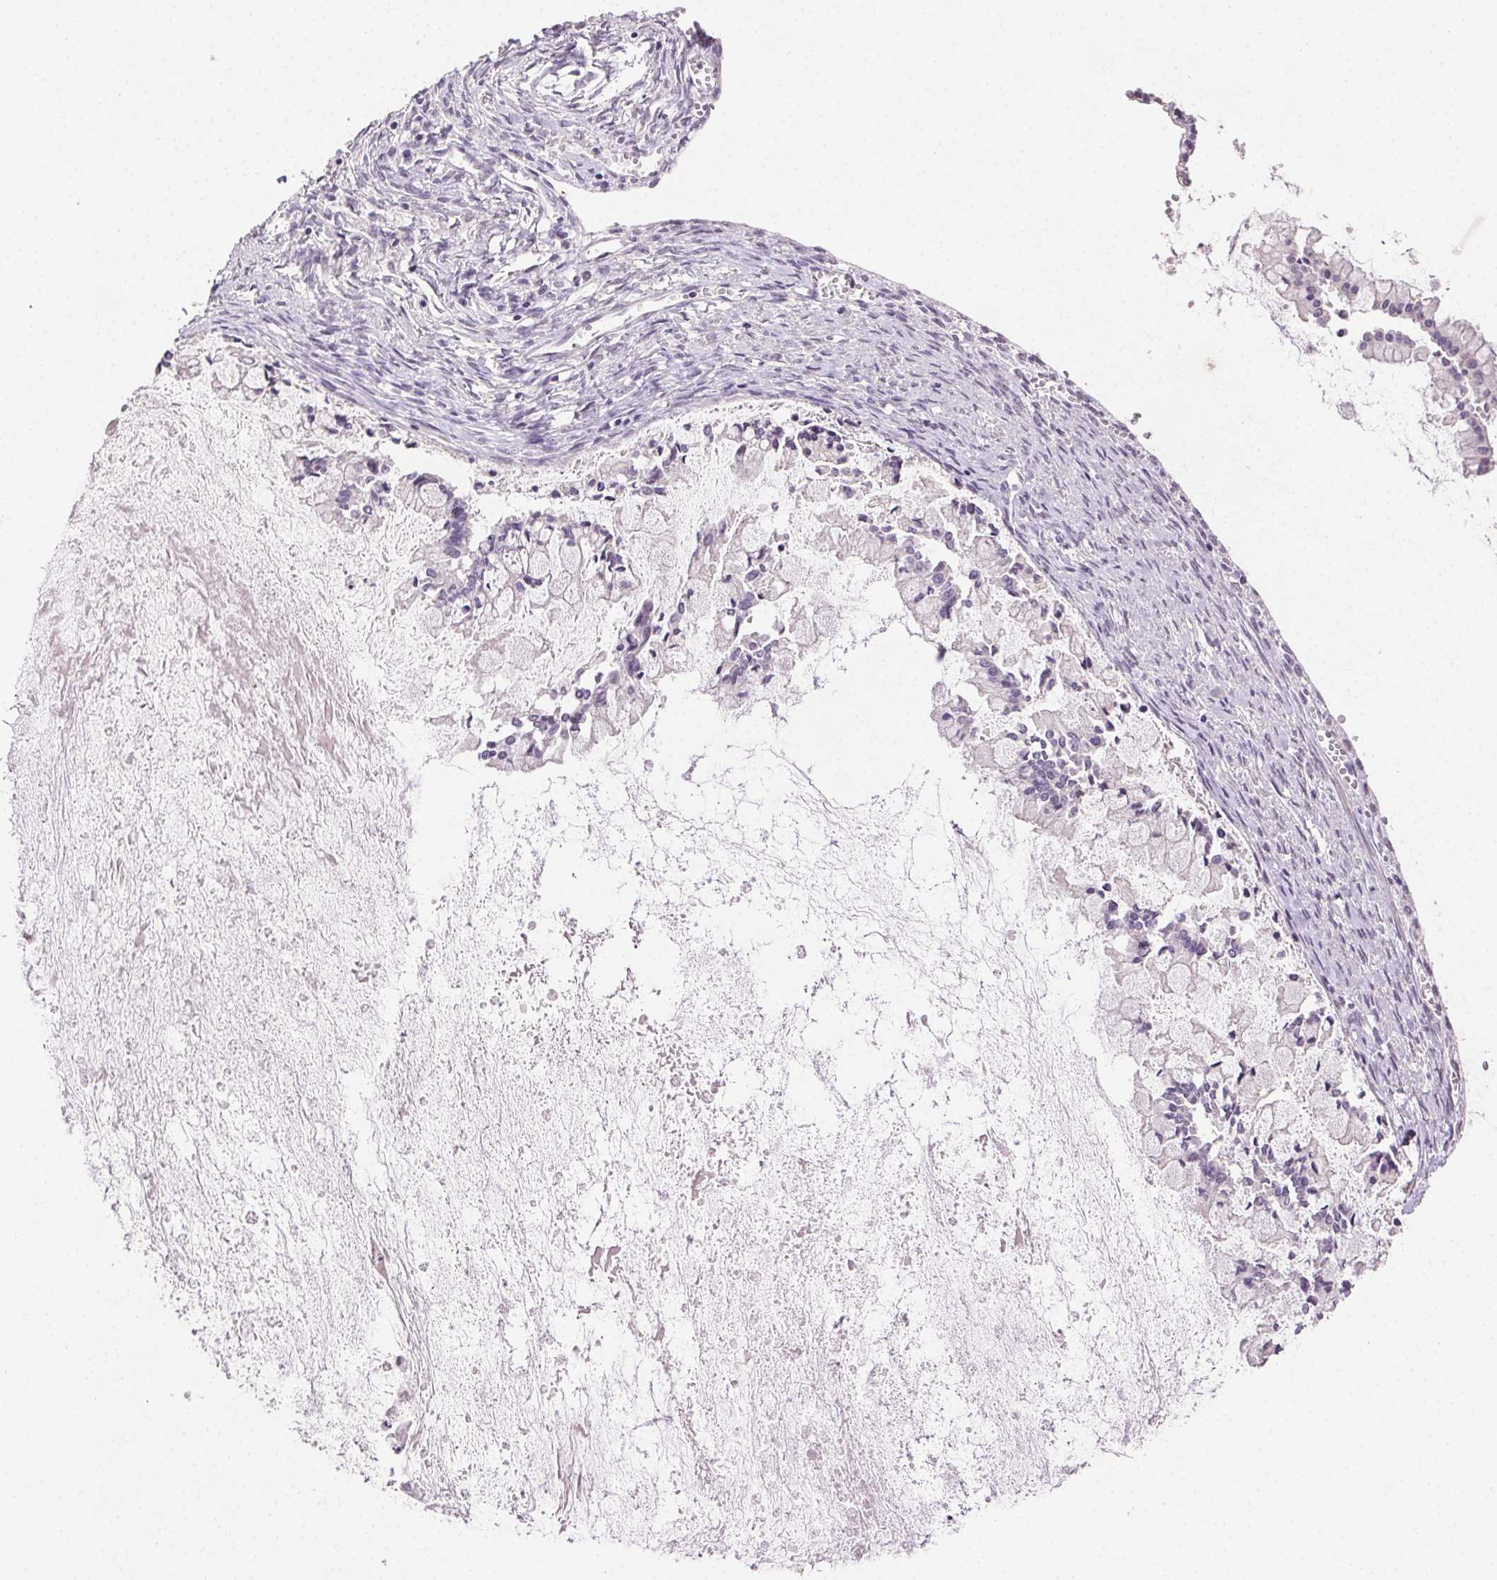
{"staining": {"intensity": "negative", "quantity": "none", "location": "none"}, "tissue": "ovarian cancer", "cell_type": "Tumor cells", "image_type": "cancer", "snomed": [{"axis": "morphology", "description": "Cystadenocarcinoma, mucinous, NOS"}, {"axis": "topography", "description": "Ovary"}], "caption": "Protein analysis of ovarian cancer (mucinous cystadenocarcinoma) demonstrates no significant staining in tumor cells.", "gene": "CLDN10", "patient": {"sex": "female", "age": 67}}